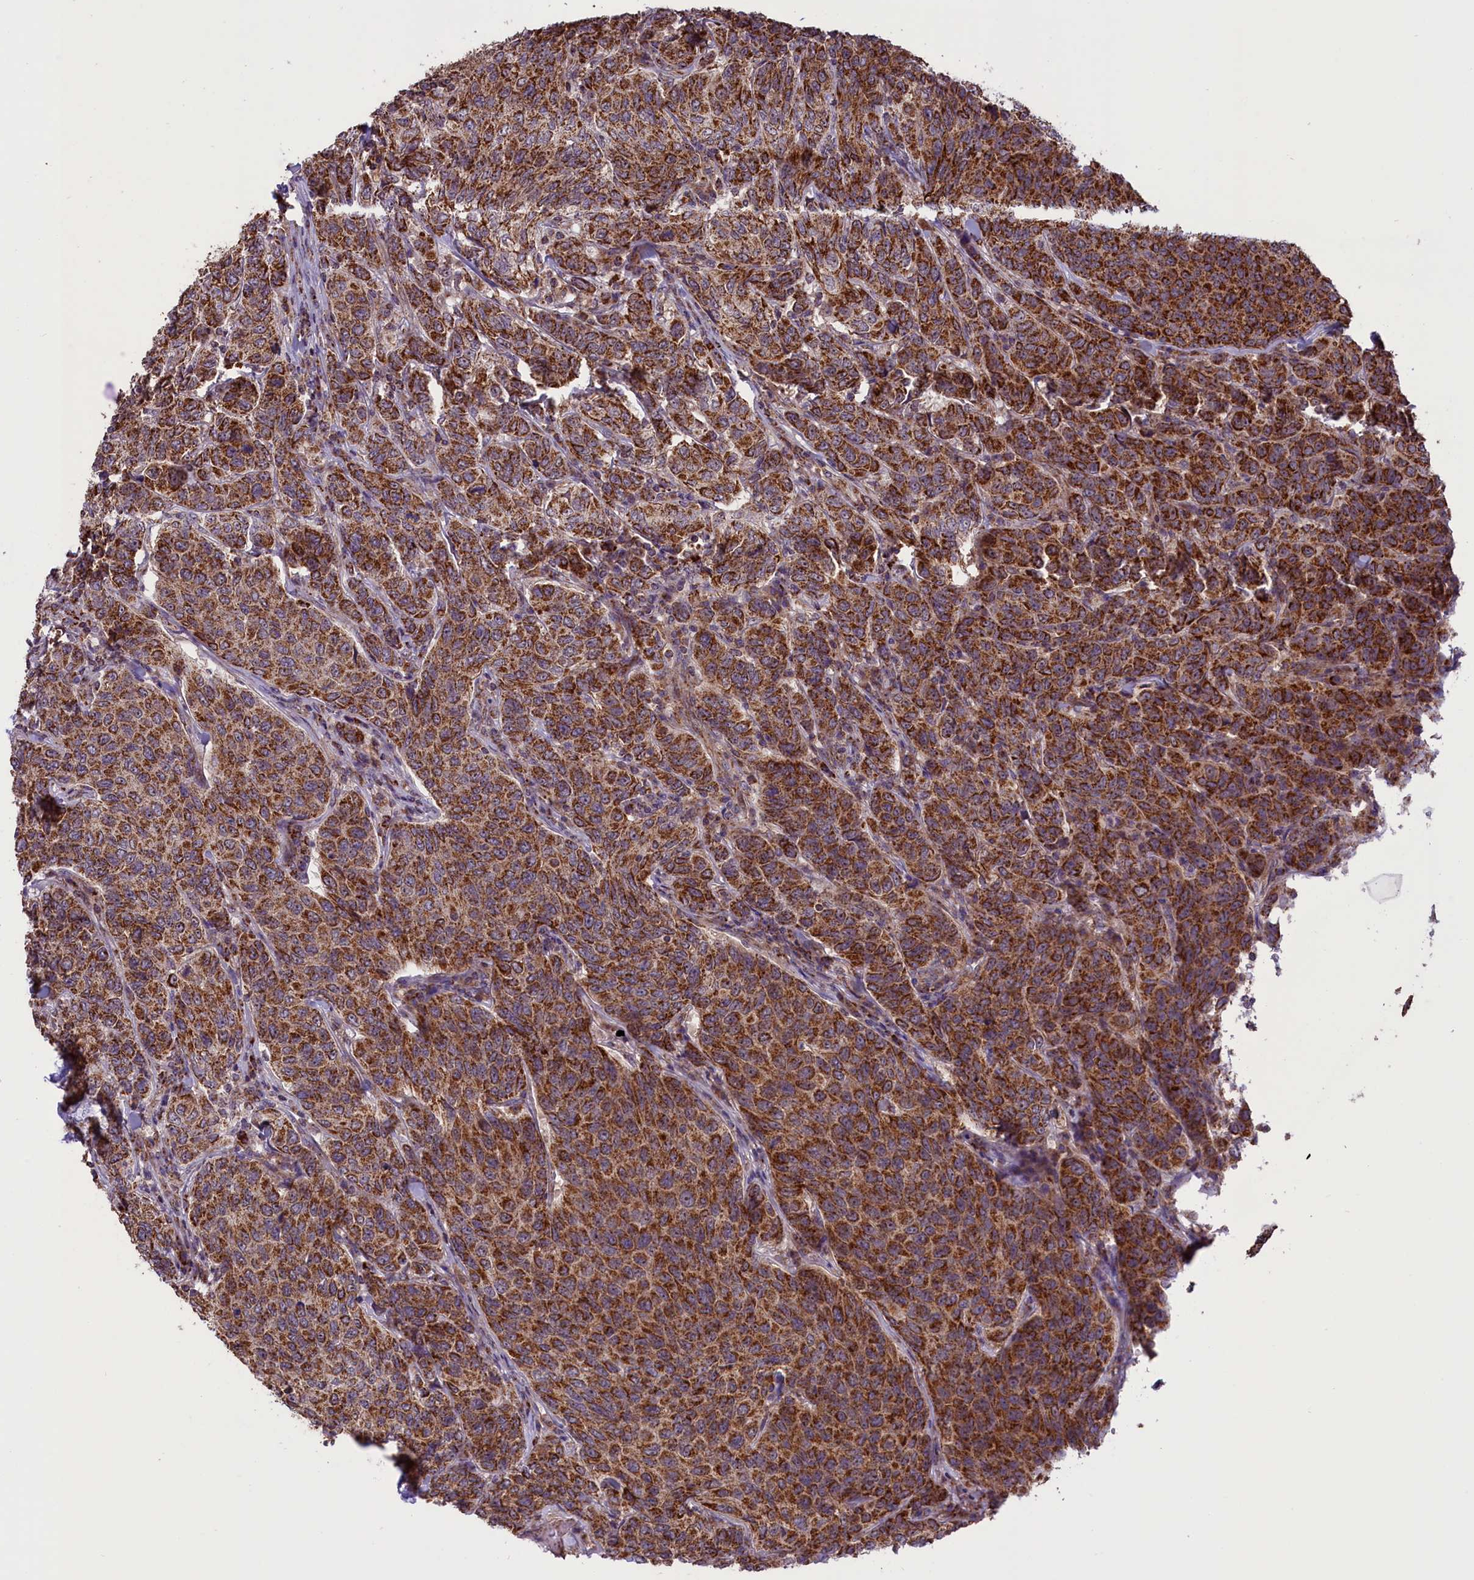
{"staining": {"intensity": "strong", "quantity": ">75%", "location": "cytoplasmic/membranous"}, "tissue": "breast cancer", "cell_type": "Tumor cells", "image_type": "cancer", "snomed": [{"axis": "morphology", "description": "Duct carcinoma"}, {"axis": "topography", "description": "Breast"}], "caption": "Invasive ductal carcinoma (breast) stained for a protein (brown) demonstrates strong cytoplasmic/membranous positive positivity in about >75% of tumor cells.", "gene": "GLRX5", "patient": {"sex": "female", "age": 55}}